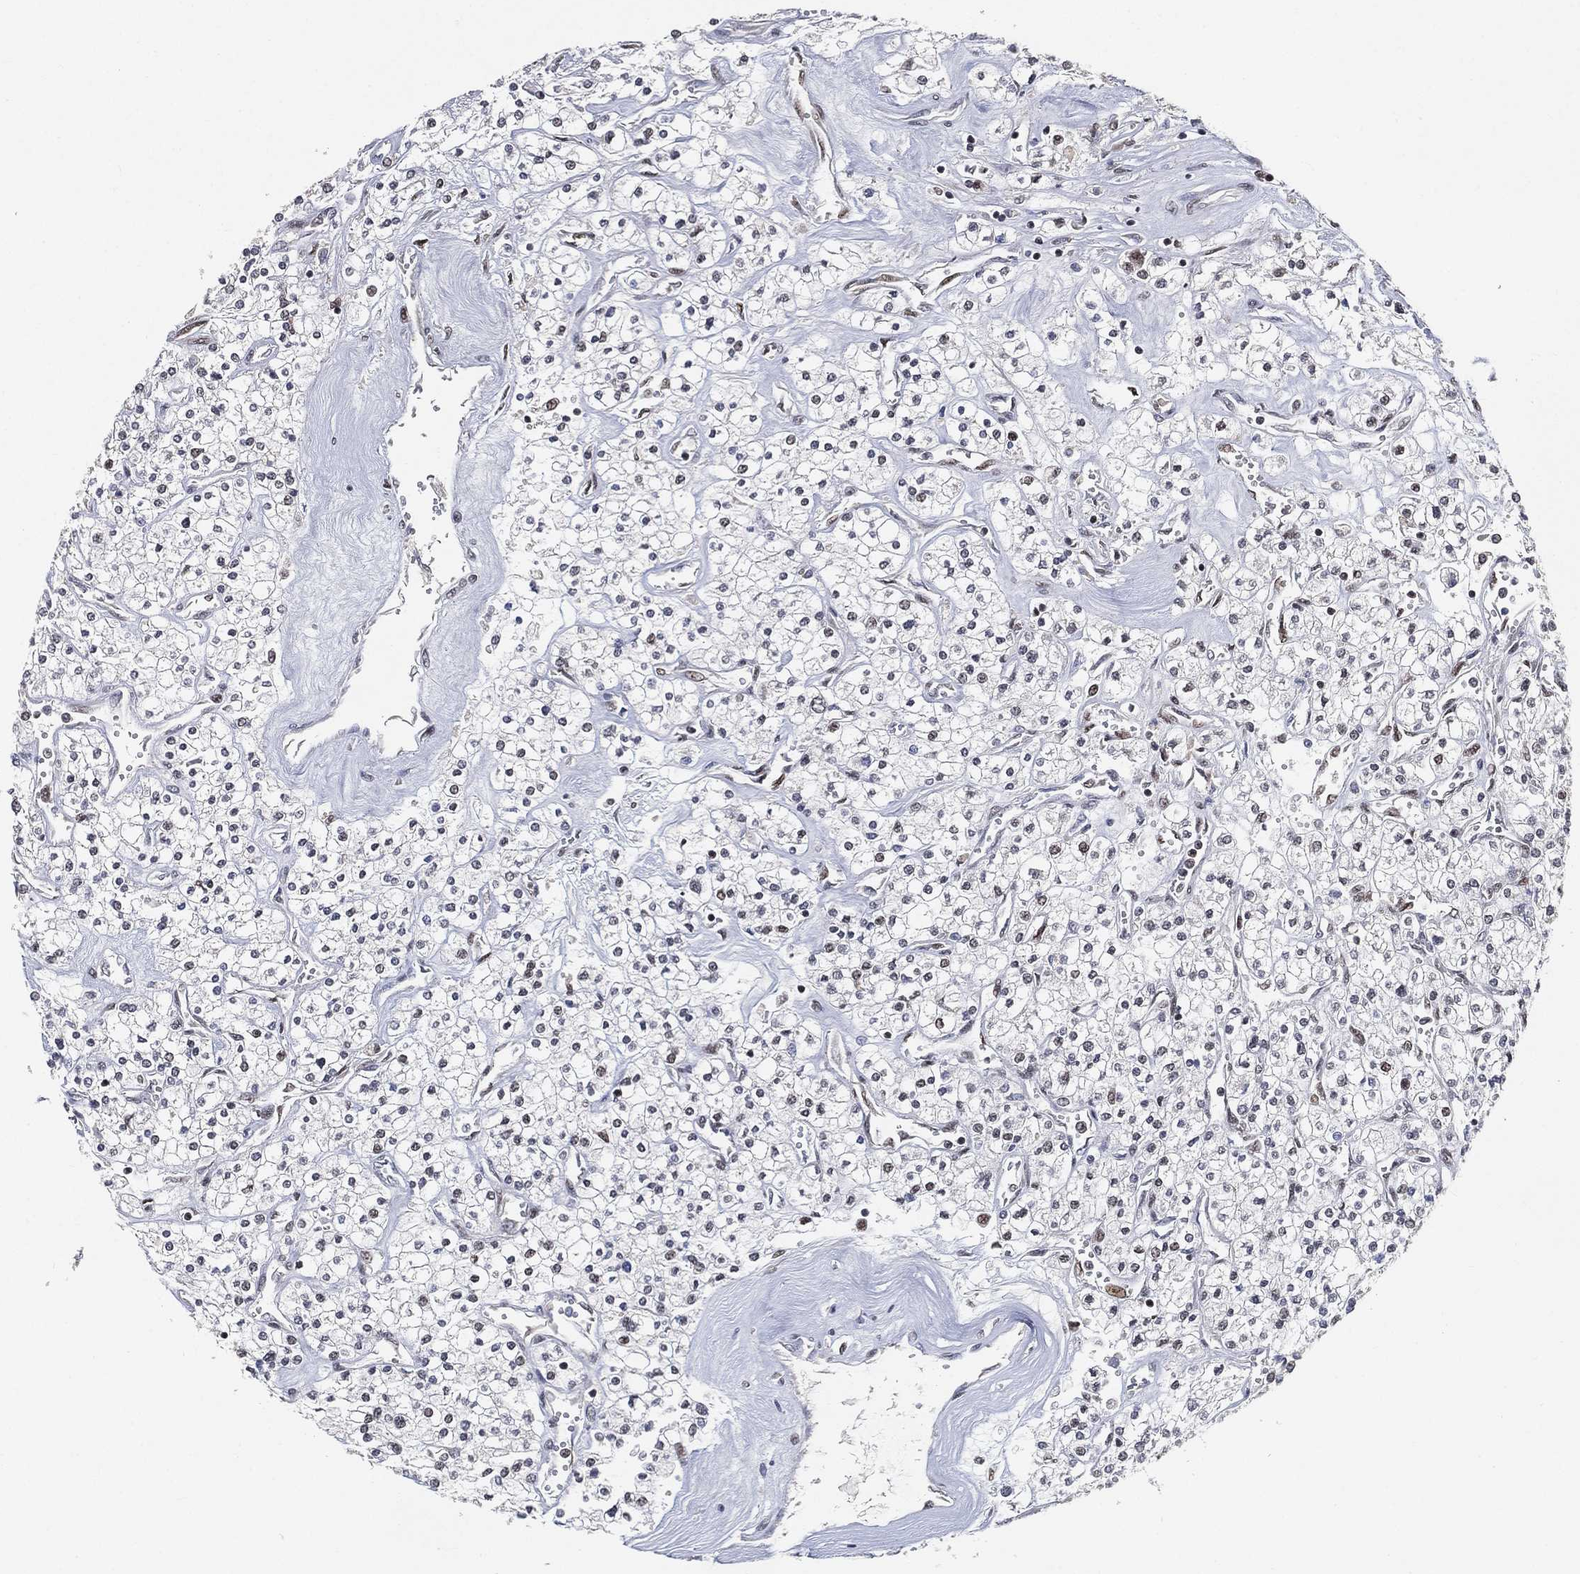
{"staining": {"intensity": "weak", "quantity": "<25%", "location": "nuclear"}, "tissue": "renal cancer", "cell_type": "Tumor cells", "image_type": "cancer", "snomed": [{"axis": "morphology", "description": "Adenocarcinoma, NOS"}, {"axis": "topography", "description": "Kidney"}], "caption": "There is no significant staining in tumor cells of renal cancer. The staining is performed using DAB brown chromogen with nuclei counter-stained in using hematoxylin.", "gene": "YLPM1", "patient": {"sex": "male", "age": 80}}